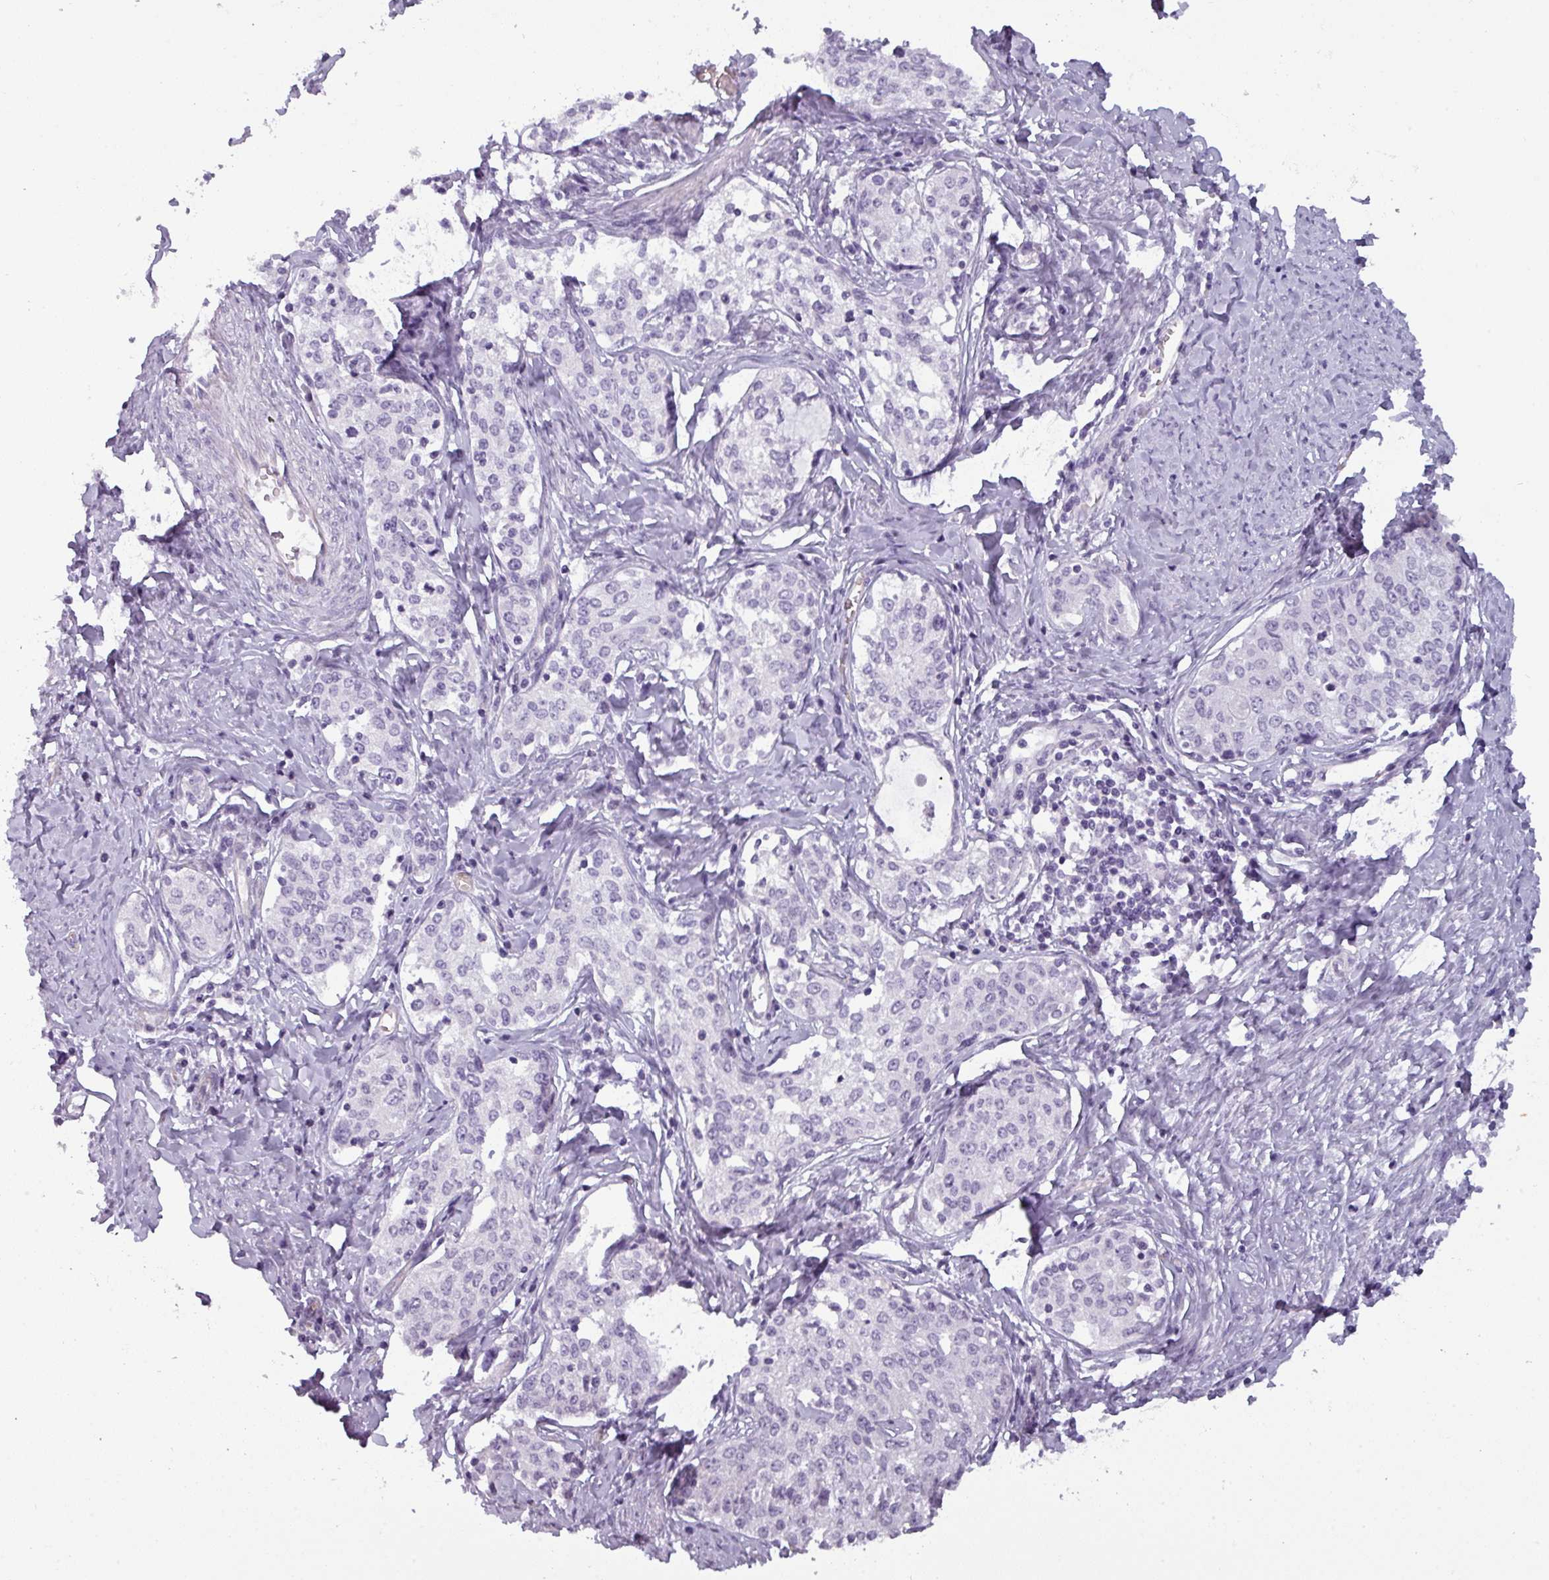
{"staining": {"intensity": "negative", "quantity": "none", "location": "none"}, "tissue": "cervical cancer", "cell_type": "Tumor cells", "image_type": "cancer", "snomed": [{"axis": "morphology", "description": "Squamous cell carcinoma, NOS"}, {"axis": "morphology", "description": "Adenocarcinoma, NOS"}, {"axis": "topography", "description": "Cervix"}], "caption": "Immunohistochemical staining of cervical cancer (squamous cell carcinoma) displays no significant positivity in tumor cells. (DAB immunohistochemistry with hematoxylin counter stain).", "gene": "AREL1", "patient": {"sex": "female", "age": 52}}